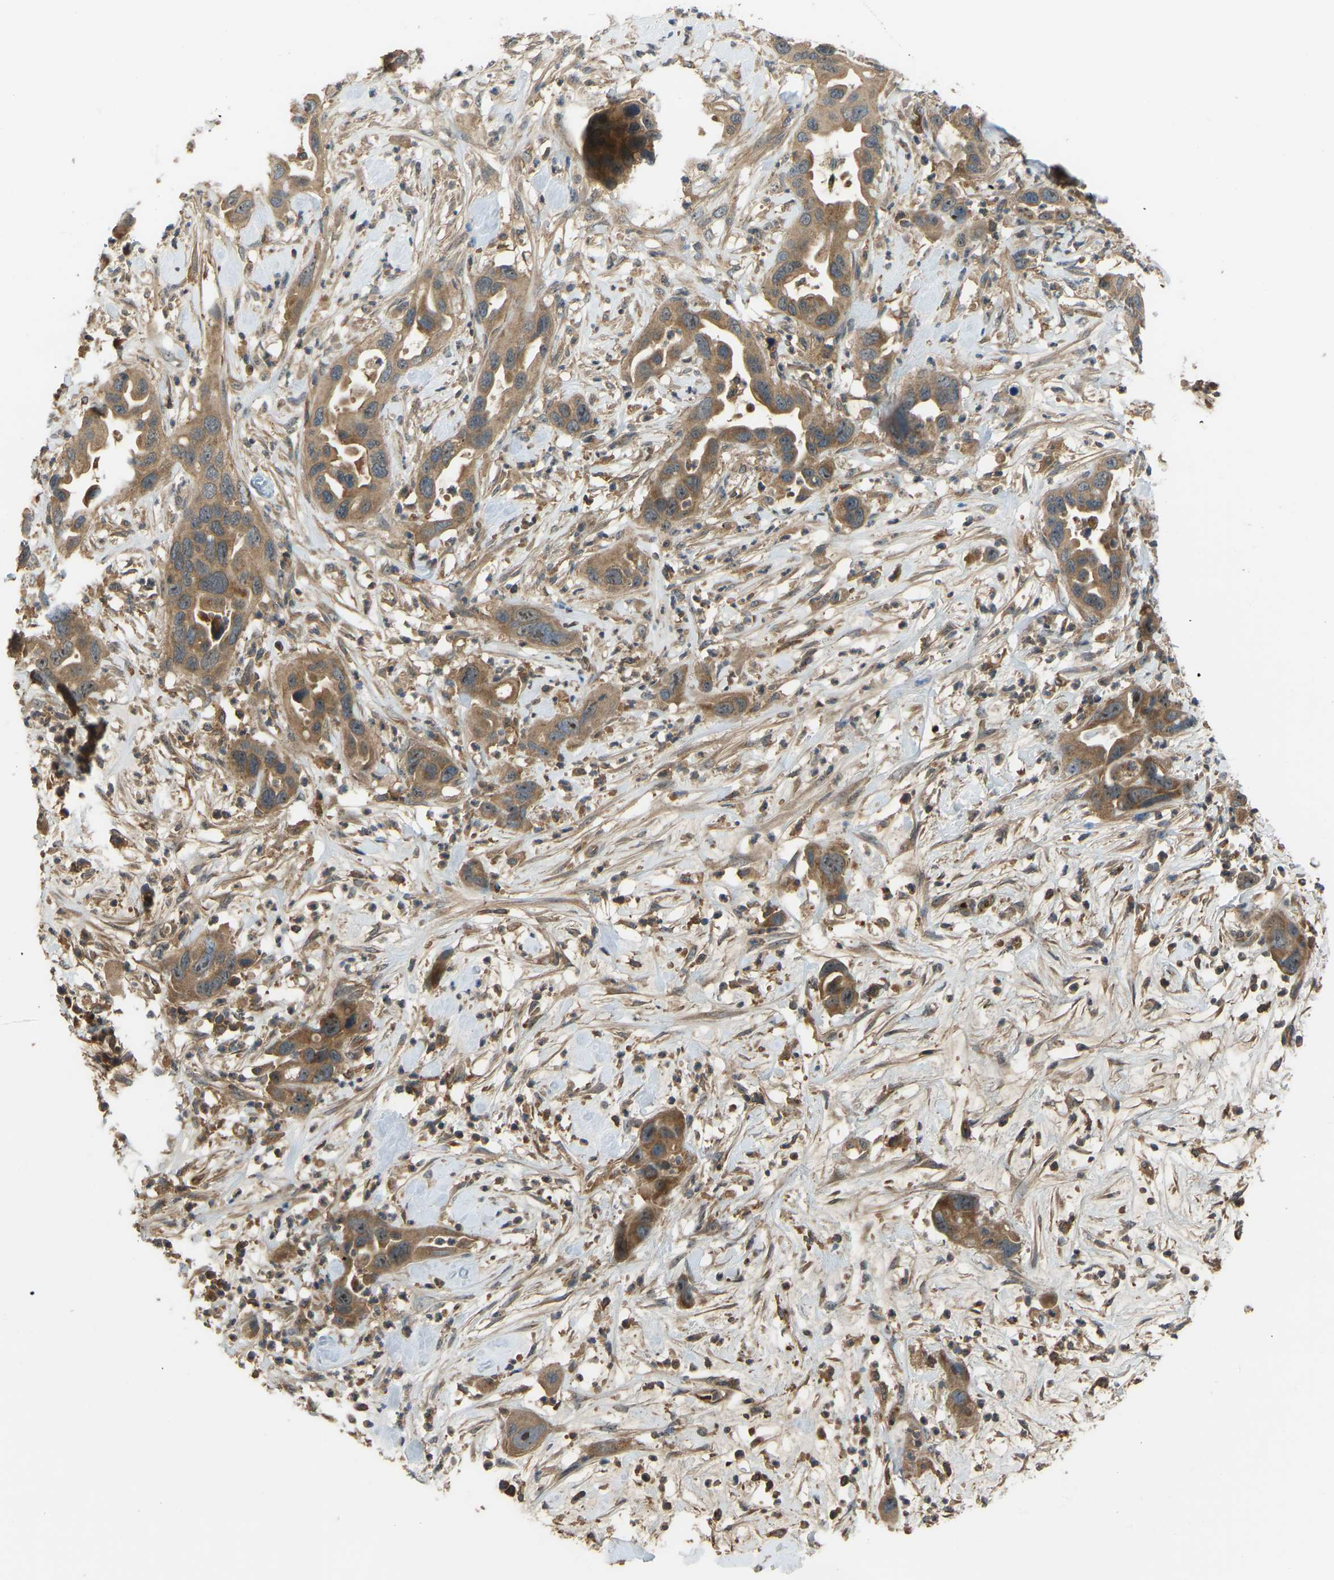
{"staining": {"intensity": "moderate", "quantity": ">75%", "location": "cytoplasmic/membranous"}, "tissue": "pancreatic cancer", "cell_type": "Tumor cells", "image_type": "cancer", "snomed": [{"axis": "morphology", "description": "Adenocarcinoma, NOS"}, {"axis": "topography", "description": "Pancreas"}], "caption": "Pancreatic adenocarcinoma was stained to show a protein in brown. There is medium levels of moderate cytoplasmic/membranous positivity in approximately >75% of tumor cells.", "gene": "ZNF71", "patient": {"sex": "female", "age": 71}}